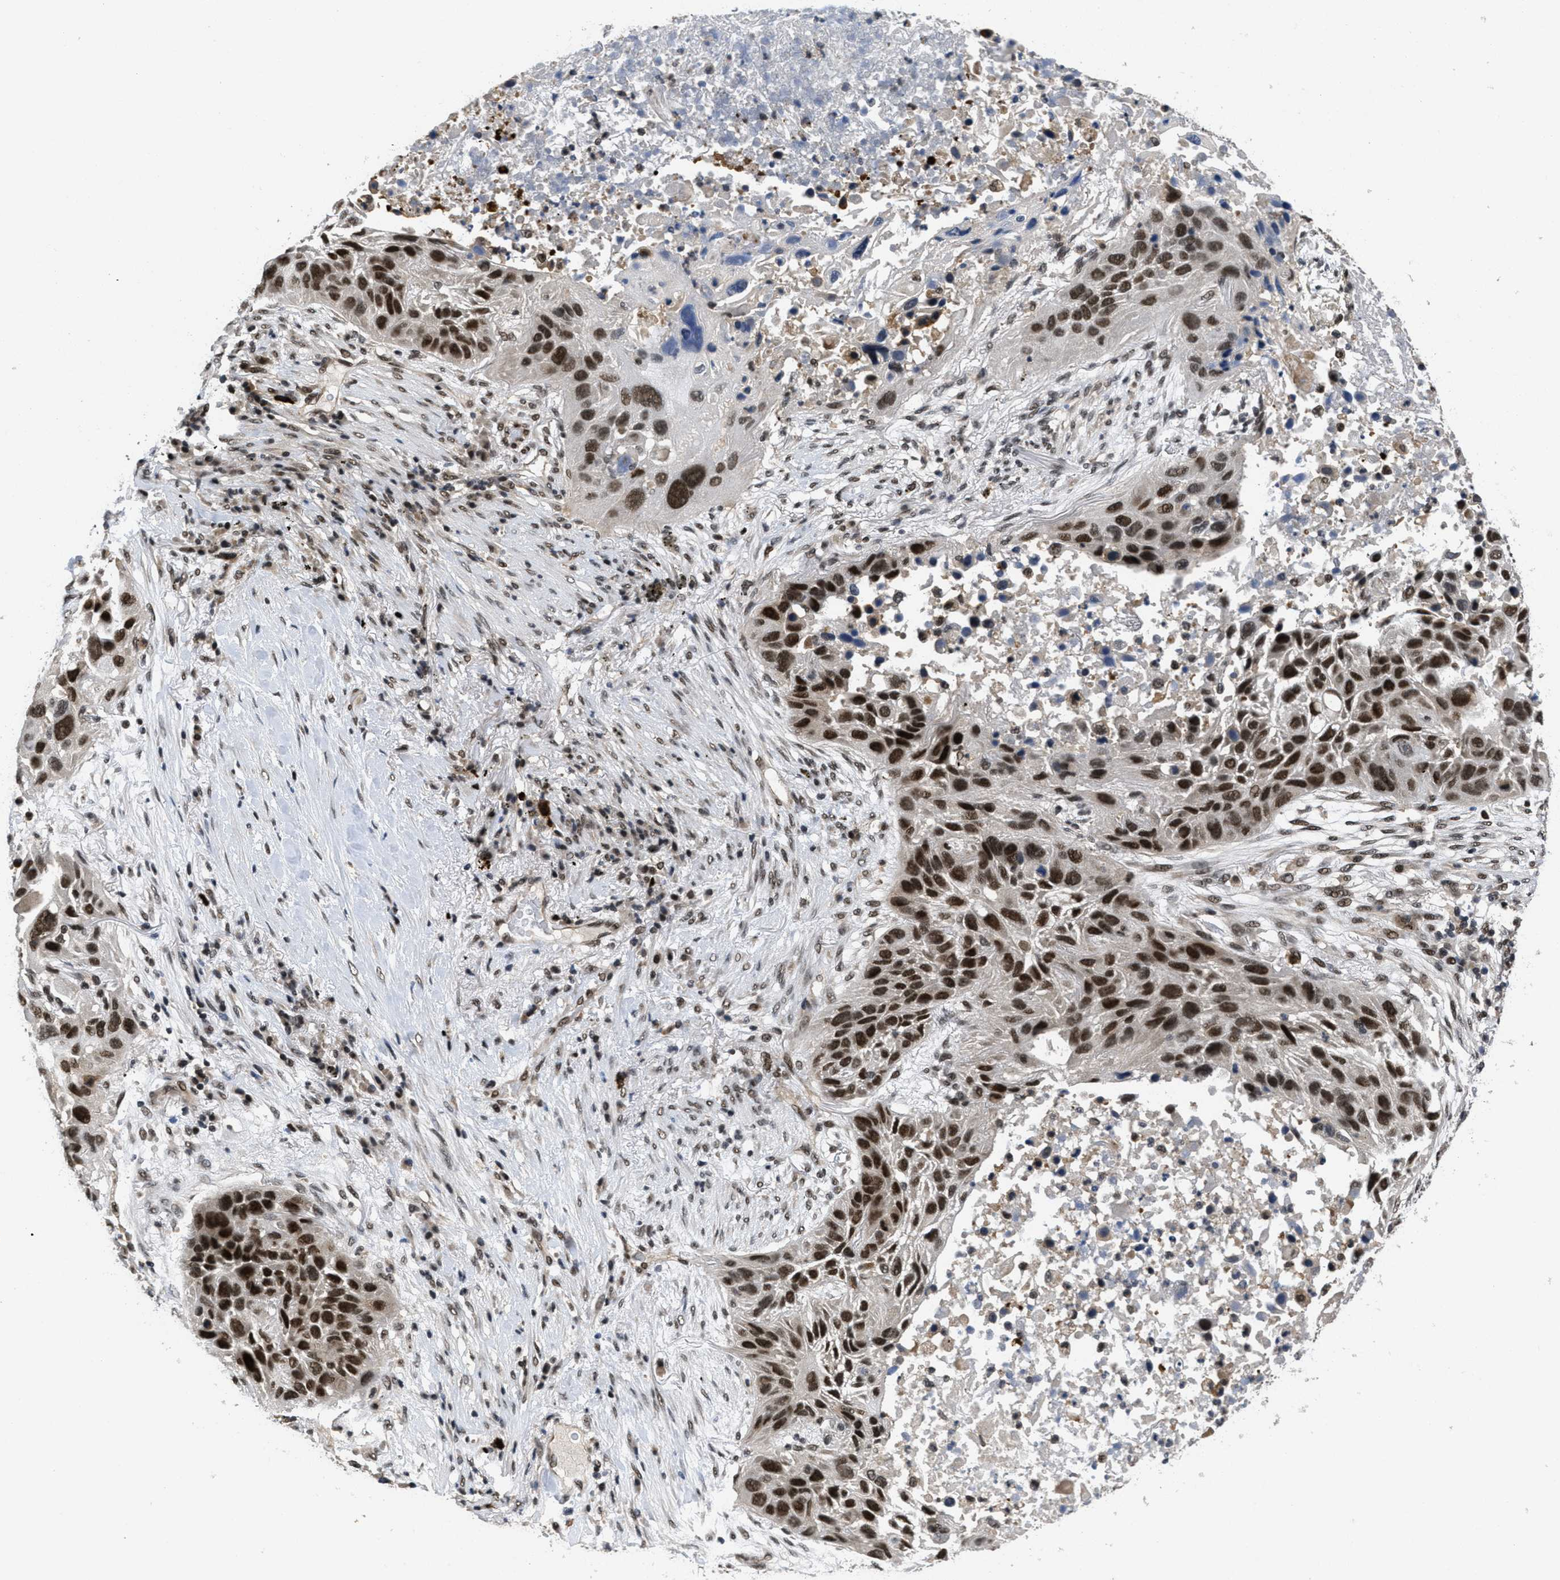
{"staining": {"intensity": "strong", "quantity": ">75%", "location": "cytoplasmic/membranous,nuclear"}, "tissue": "lung cancer", "cell_type": "Tumor cells", "image_type": "cancer", "snomed": [{"axis": "morphology", "description": "Squamous cell carcinoma, NOS"}, {"axis": "topography", "description": "Lung"}], "caption": "Tumor cells demonstrate strong cytoplasmic/membranous and nuclear expression in about >75% of cells in squamous cell carcinoma (lung).", "gene": "CUL4B", "patient": {"sex": "male", "age": 57}}